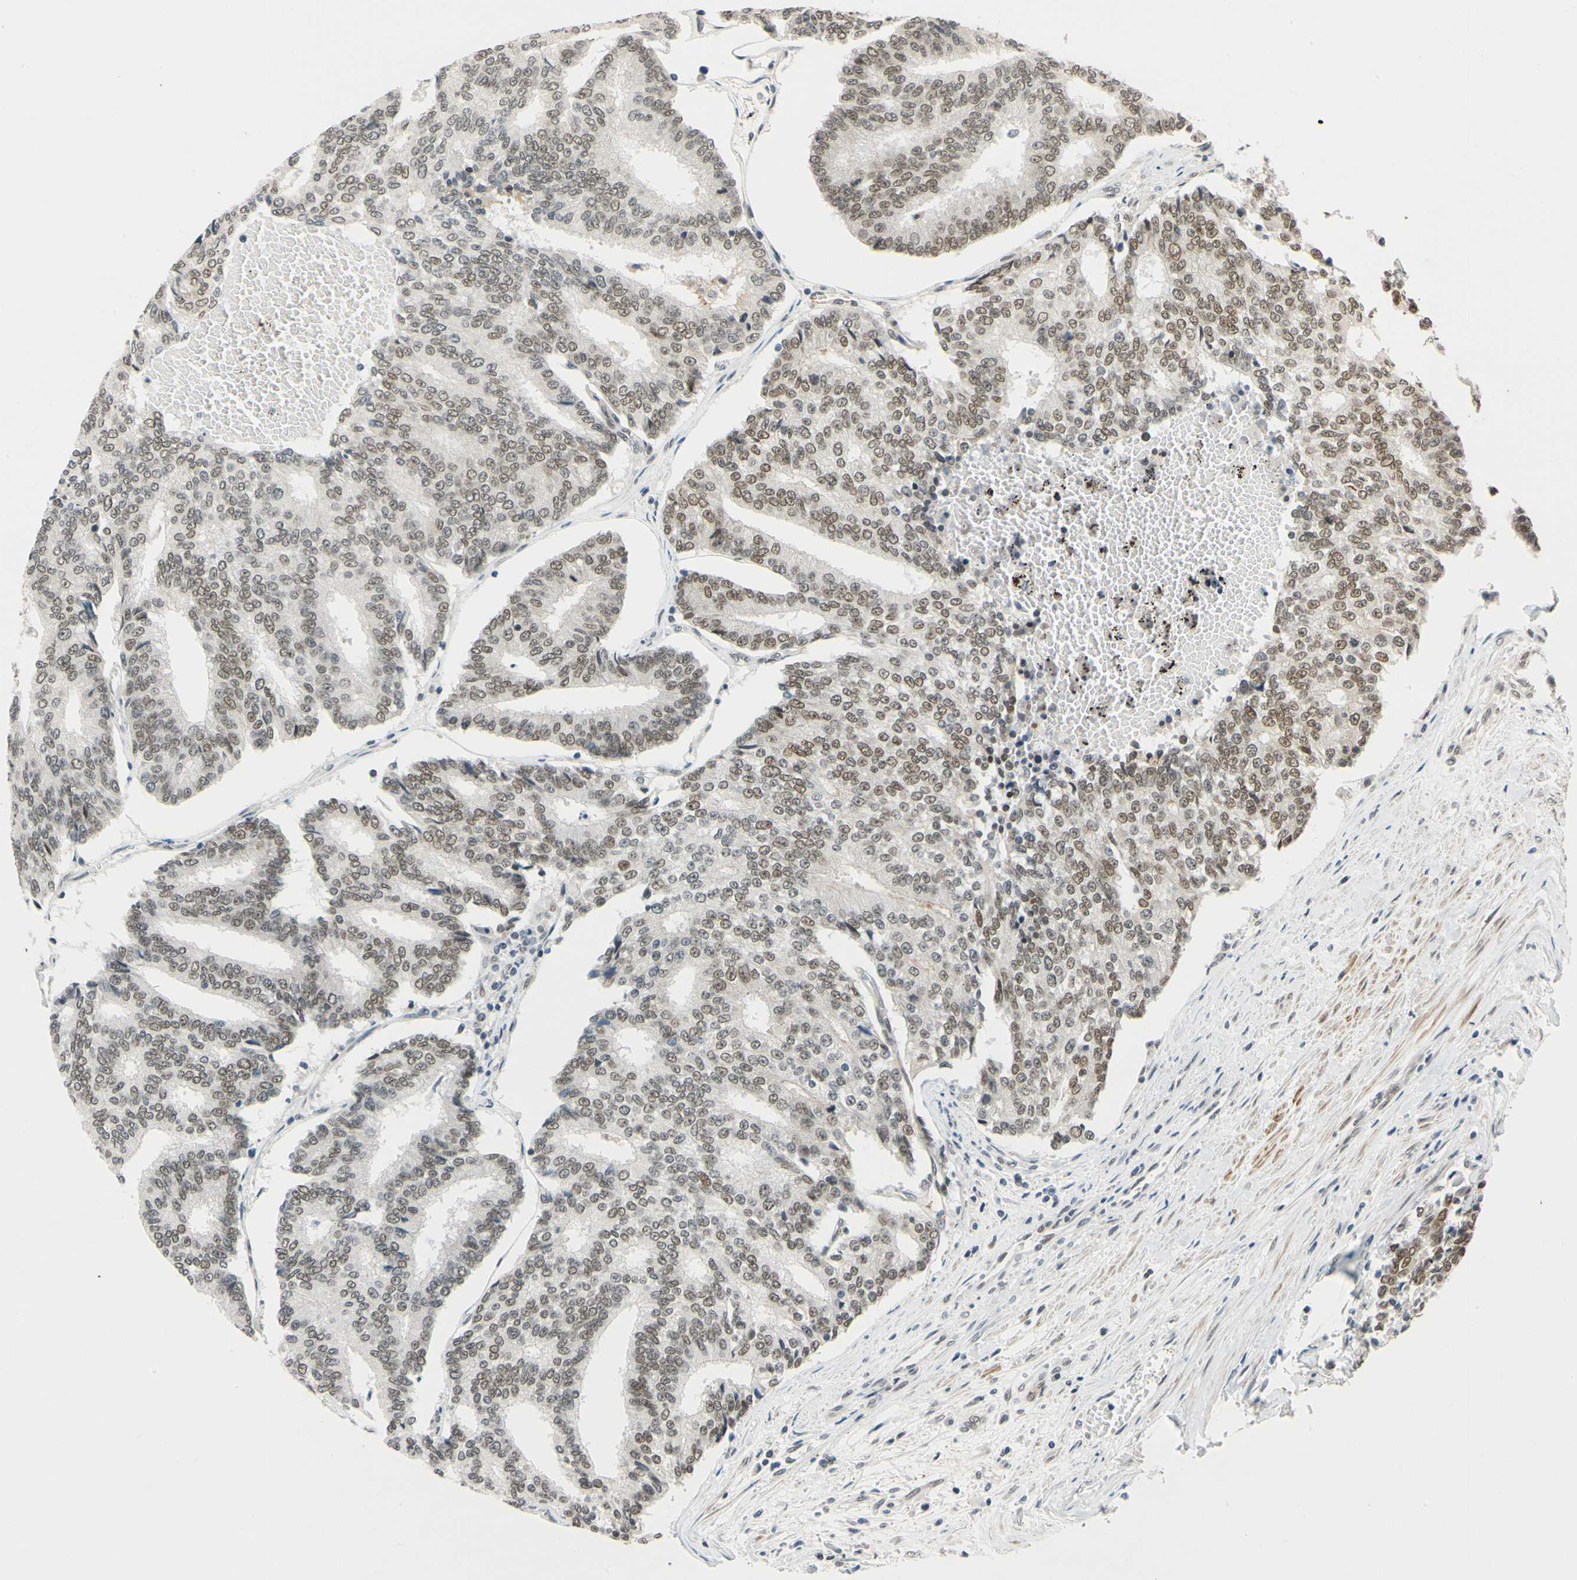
{"staining": {"intensity": "moderate", "quantity": ">75%", "location": "nuclear"}, "tissue": "prostate cancer", "cell_type": "Tumor cells", "image_type": "cancer", "snomed": [{"axis": "morphology", "description": "Adenocarcinoma, High grade"}, {"axis": "topography", "description": "Prostate"}], "caption": "A histopathology image showing moderate nuclear expression in approximately >75% of tumor cells in prostate cancer, as visualized by brown immunohistochemical staining.", "gene": "POGZ", "patient": {"sex": "male", "age": 55}}